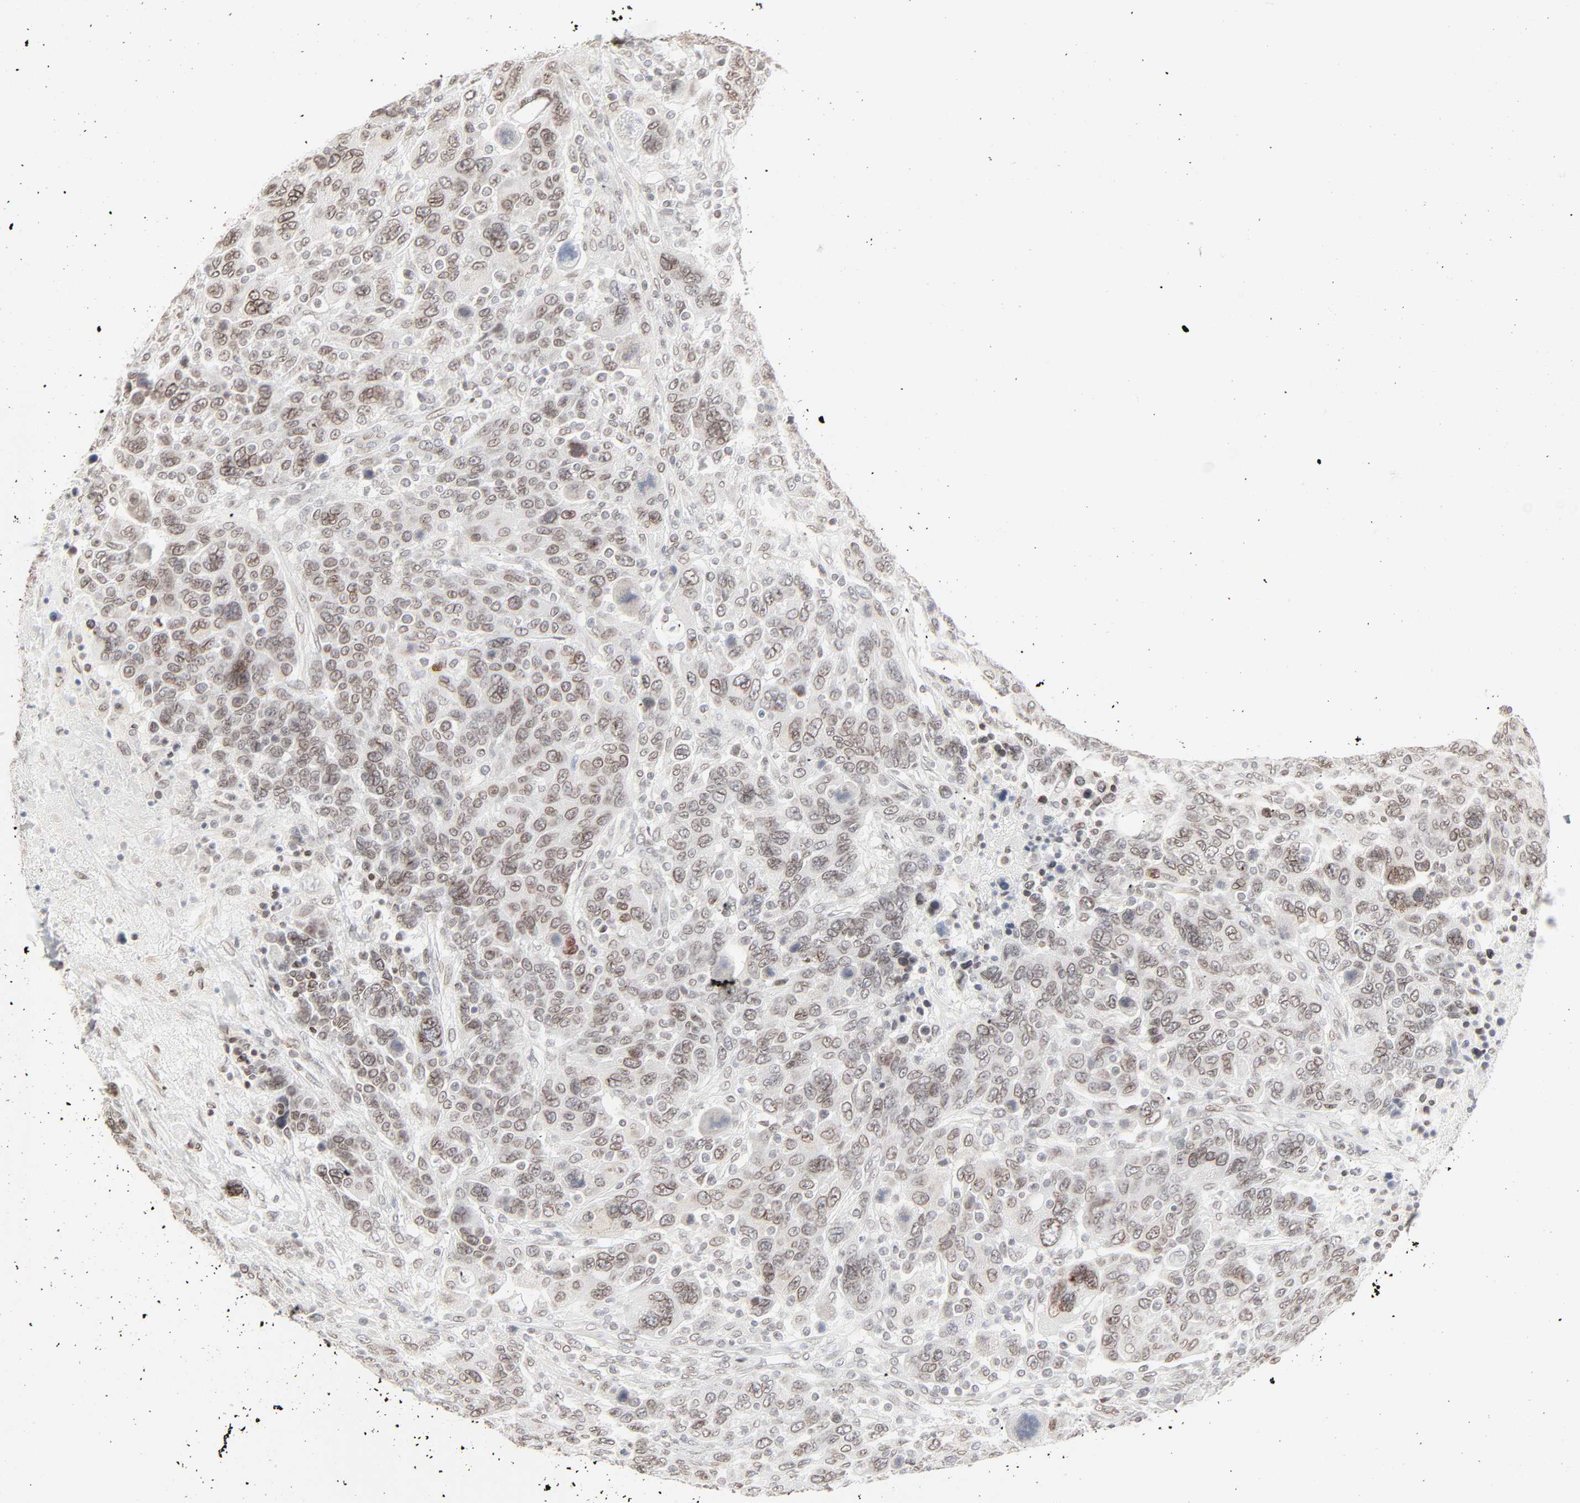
{"staining": {"intensity": "weak", "quantity": ">75%", "location": "cytoplasmic/membranous,nuclear"}, "tissue": "breast cancer", "cell_type": "Tumor cells", "image_type": "cancer", "snomed": [{"axis": "morphology", "description": "Duct carcinoma"}, {"axis": "topography", "description": "Breast"}], "caption": "Intraductal carcinoma (breast) stained for a protein exhibits weak cytoplasmic/membranous and nuclear positivity in tumor cells.", "gene": "MAD1L1", "patient": {"sex": "female", "age": 37}}